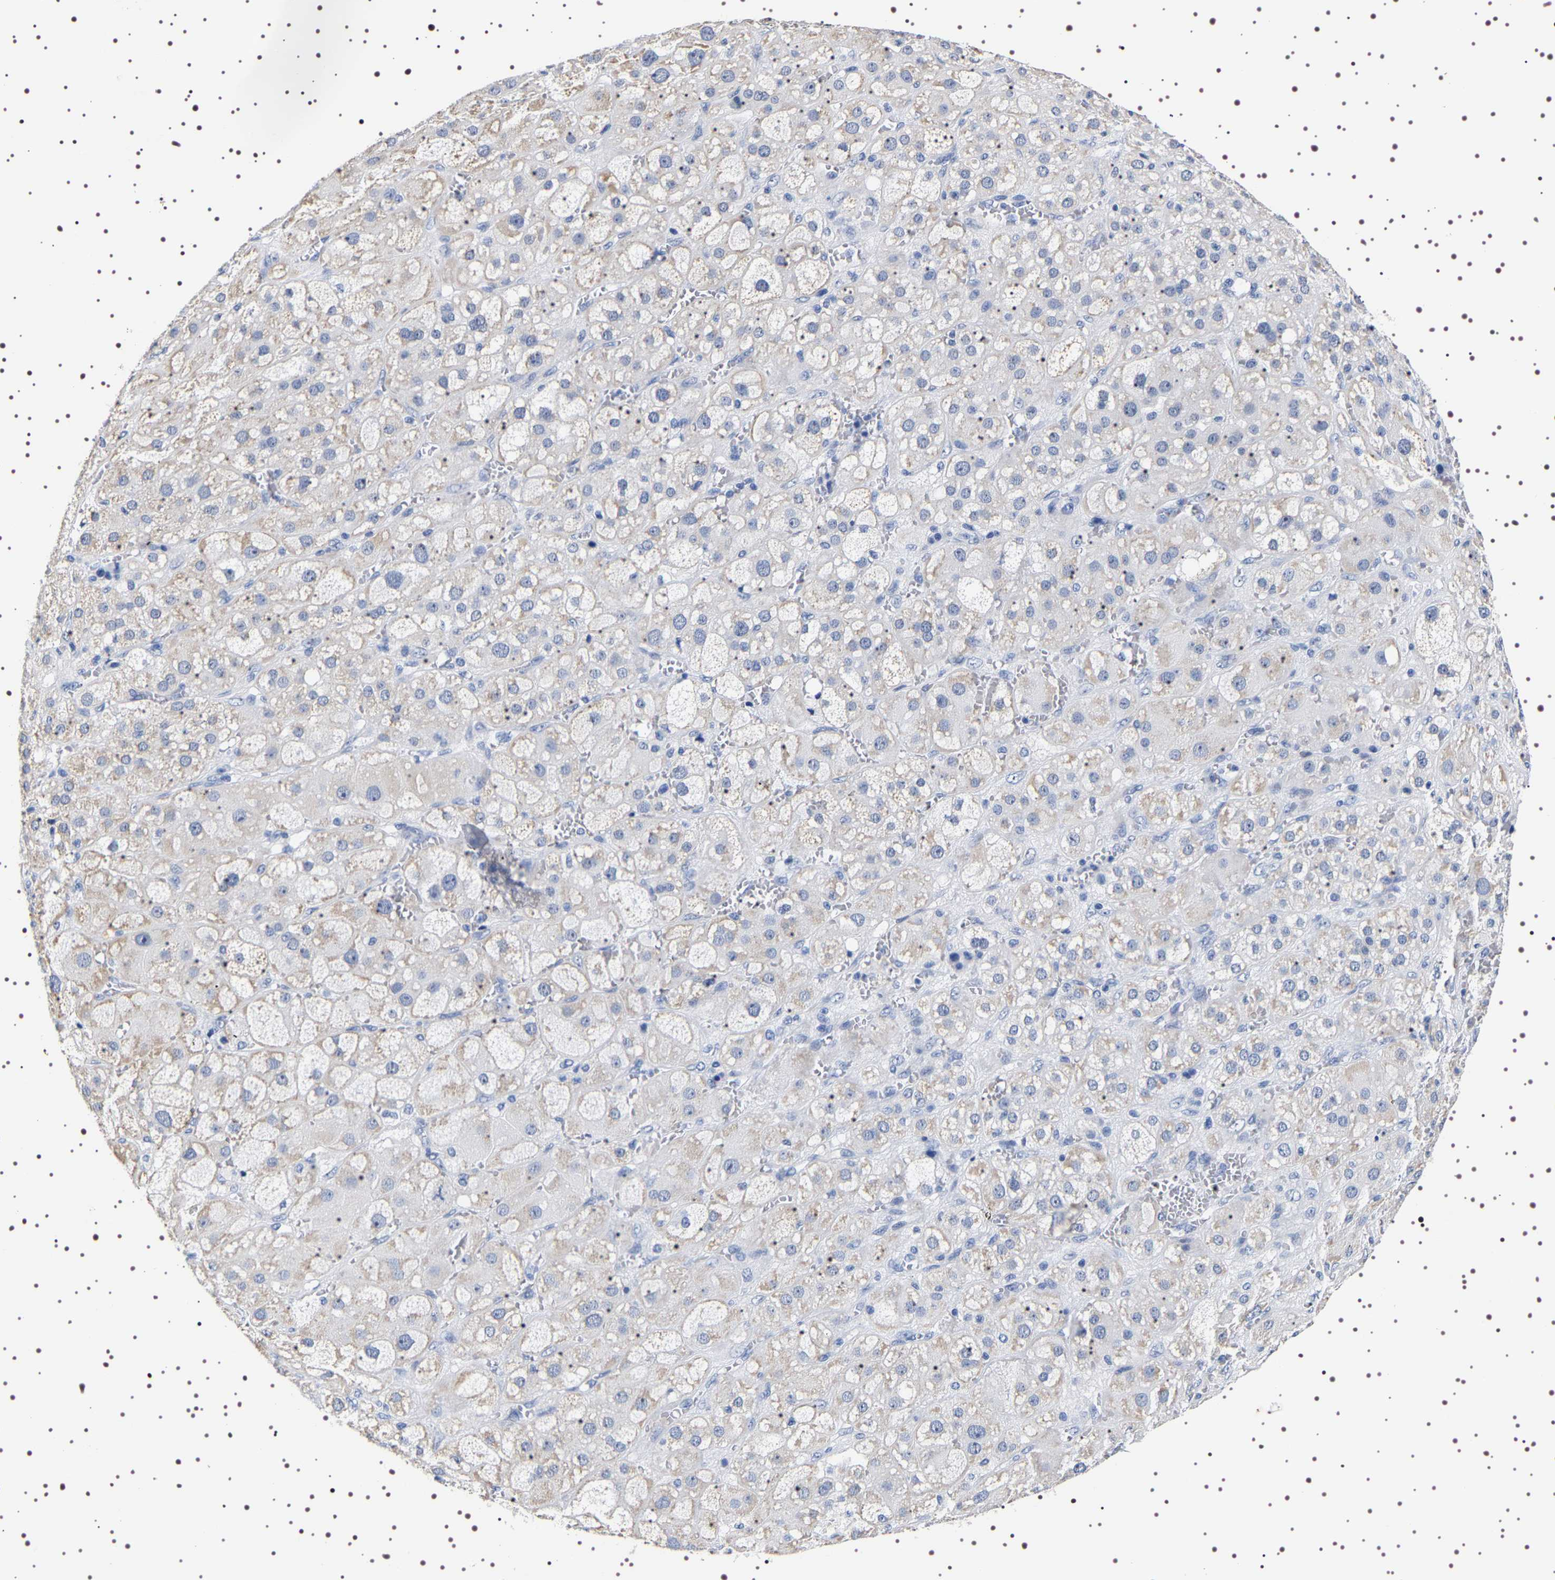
{"staining": {"intensity": "weak", "quantity": "<25%", "location": "cytoplasmic/membranous"}, "tissue": "adrenal gland", "cell_type": "Glandular cells", "image_type": "normal", "snomed": [{"axis": "morphology", "description": "Normal tissue, NOS"}, {"axis": "topography", "description": "Adrenal gland"}], "caption": "DAB immunohistochemical staining of benign human adrenal gland reveals no significant staining in glandular cells.", "gene": "UBQLN3", "patient": {"sex": "female", "age": 47}}